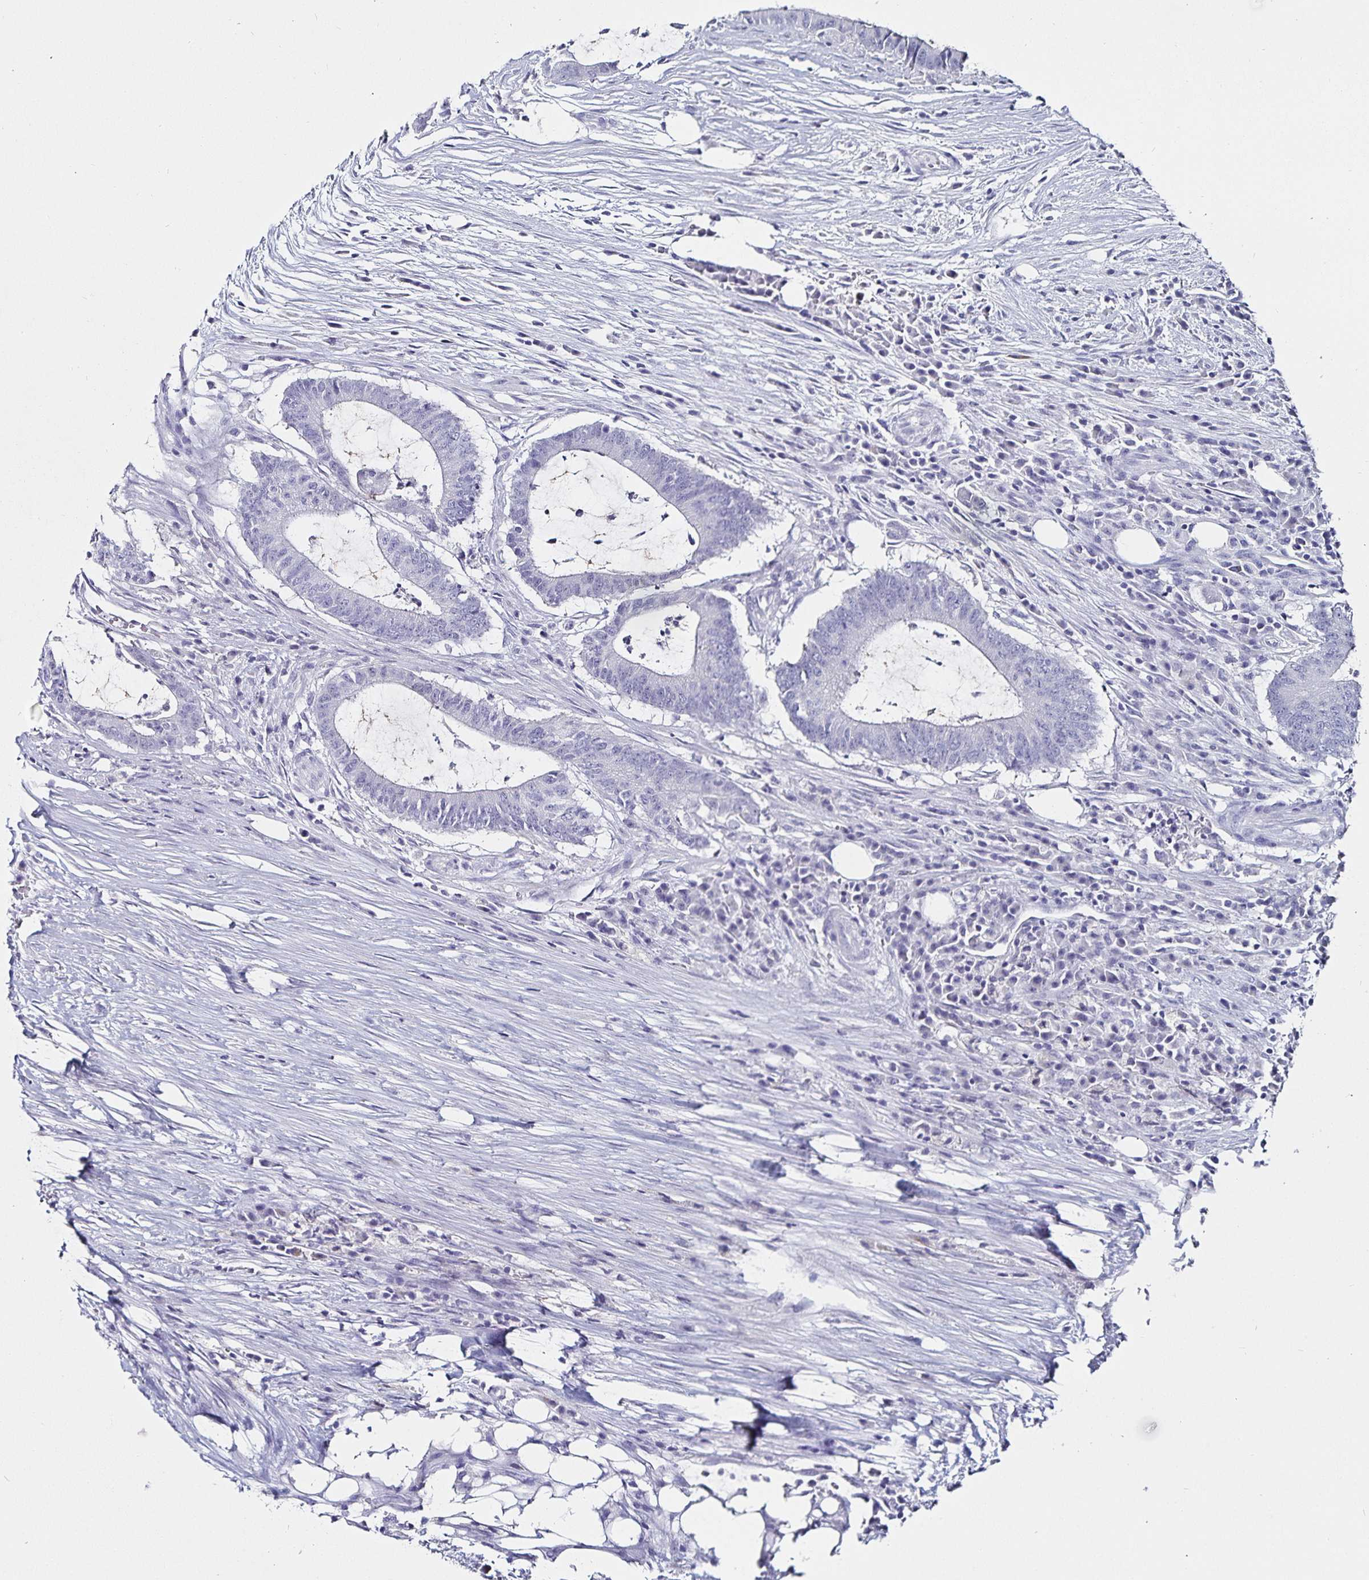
{"staining": {"intensity": "negative", "quantity": "none", "location": "none"}, "tissue": "colorectal cancer", "cell_type": "Tumor cells", "image_type": "cancer", "snomed": [{"axis": "morphology", "description": "Adenocarcinoma, NOS"}, {"axis": "topography", "description": "Colon"}], "caption": "This photomicrograph is of colorectal cancer (adenocarcinoma) stained with IHC to label a protein in brown with the nuclei are counter-stained blue. There is no positivity in tumor cells.", "gene": "TSPAN7", "patient": {"sex": "female", "age": 43}}